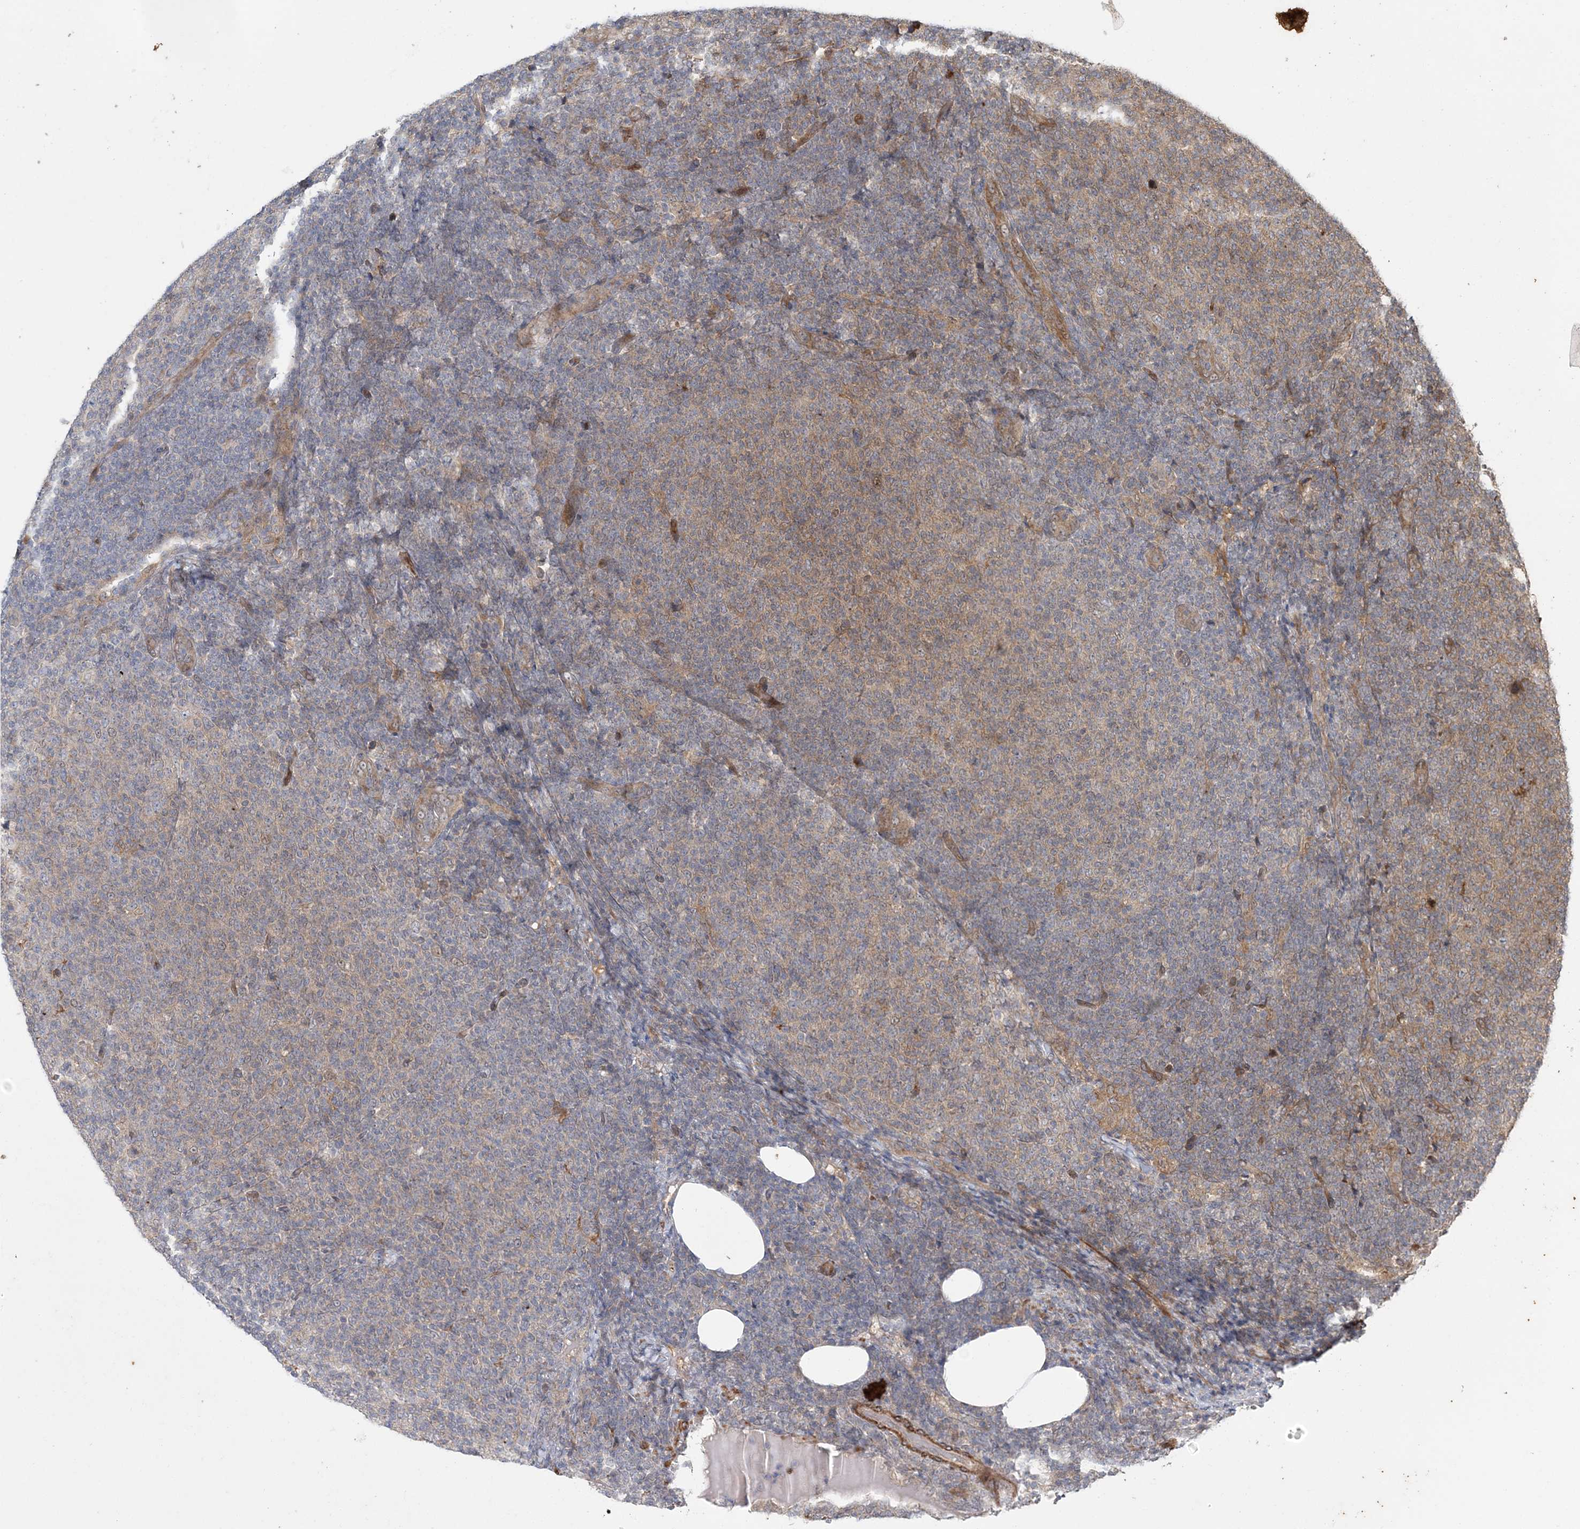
{"staining": {"intensity": "weak", "quantity": "<25%", "location": "cytoplasmic/membranous"}, "tissue": "lymphoma", "cell_type": "Tumor cells", "image_type": "cancer", "snomed": [{"axis": "morphology", "description": "Malignant lymphoma, non-Hodgkin's type, Low grade"}, {"axis": "topography", "description": "Lymph node"}], "caption": "Micrograph shows no protein staining in tumor cells of low-grade malignant lymphoma, non-Hodgkin's type tissue.", "gene": "UBTD2", "patient": {"sex": "male", "age": 66}}